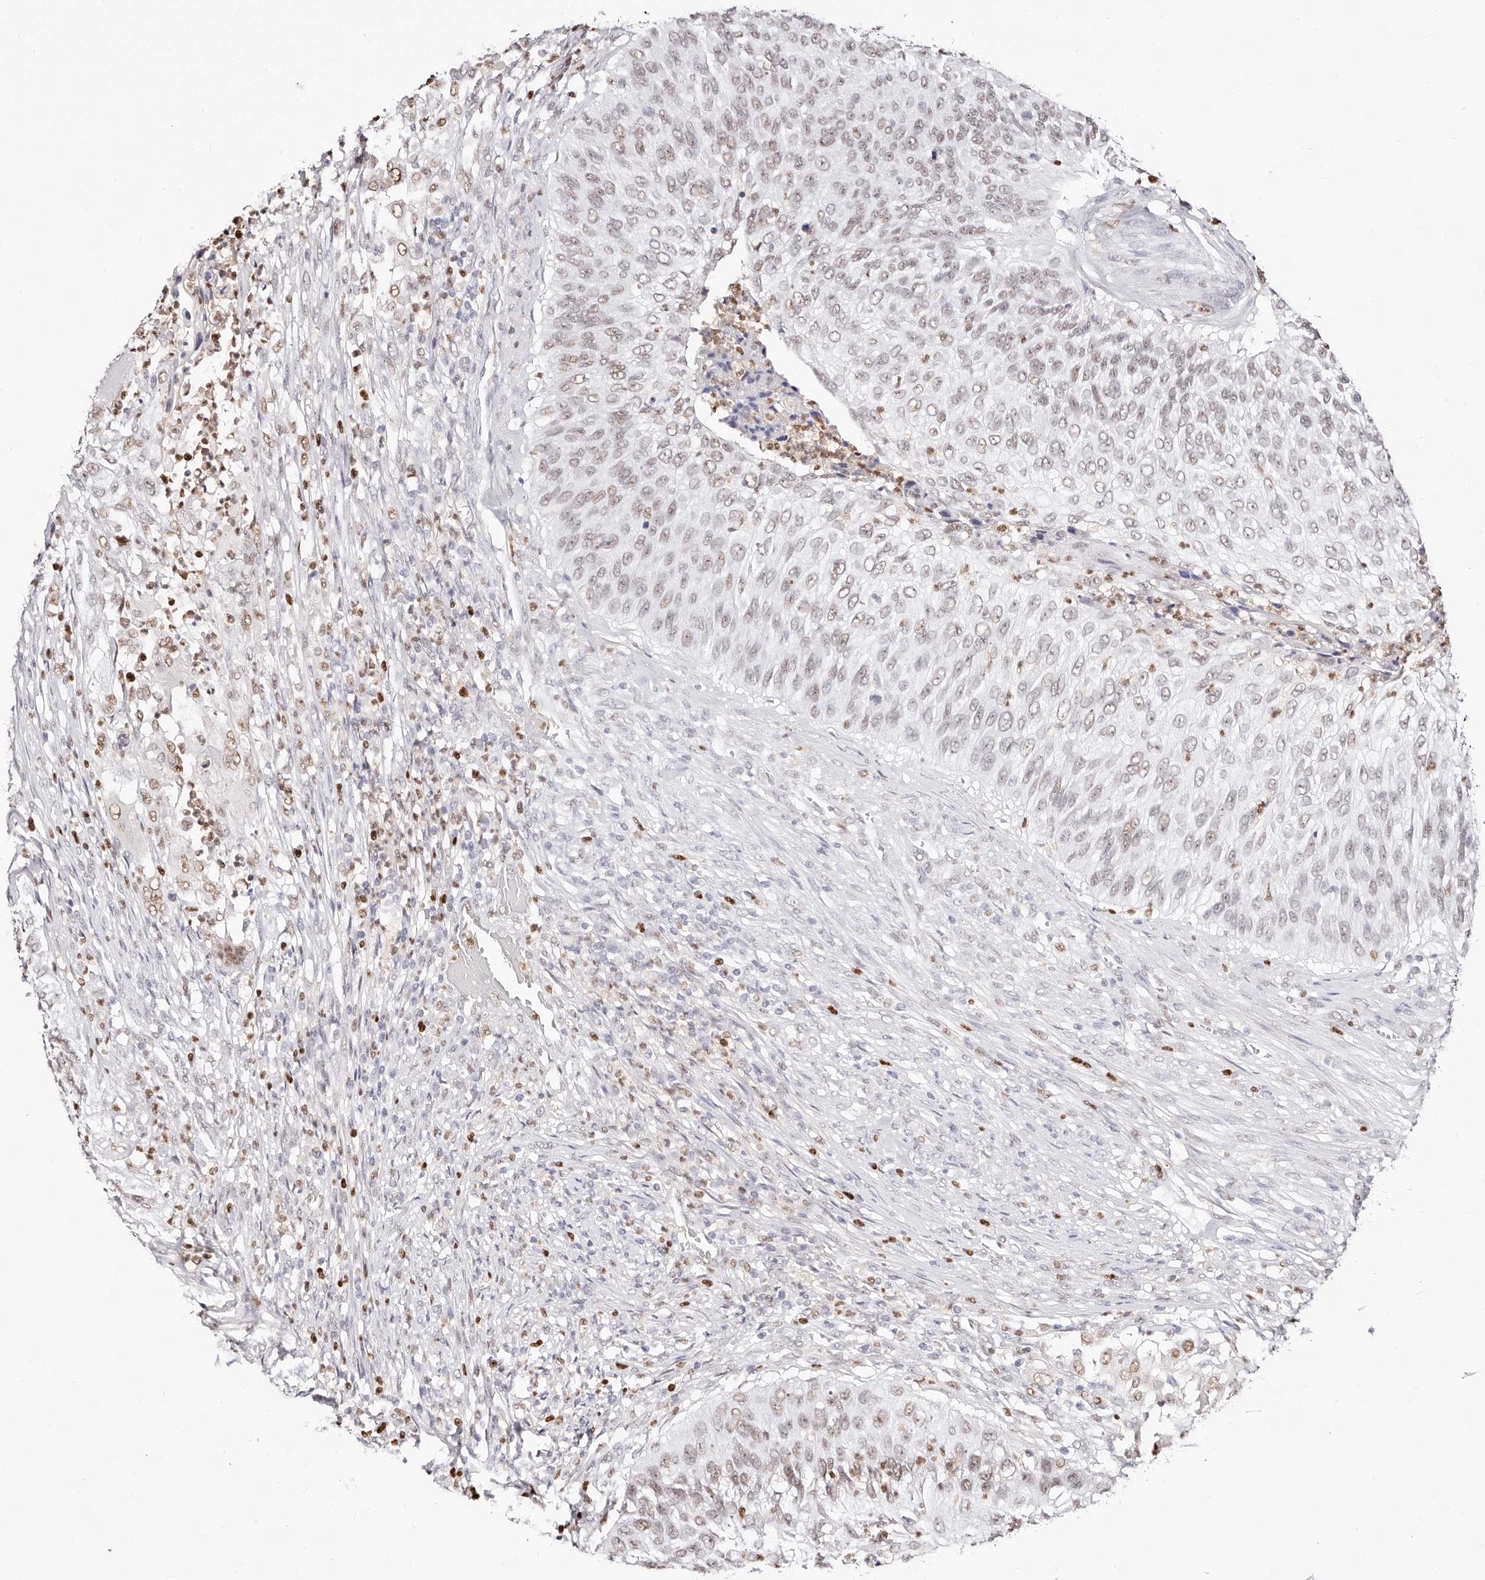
{"staining": {"intensity": "weak", "quantity": ">75%", "location": "nuclear"}, "tissue": "urothelial cancer", "cell_type": "Tumor cells", "image_type": "cancer", "snomed": [{"axis": "morphology", "description": "Urothelial carcinoma, High grade"}, {"axis": "topography", "description": "Urinary bladder"}], "caption": "The image reveals staining of urothelial cancer, revealing weak nuclear protein expression (brown color) within tumor cells.", "gene": "TKT", "patient": {"sex": "female", "age": 60}}